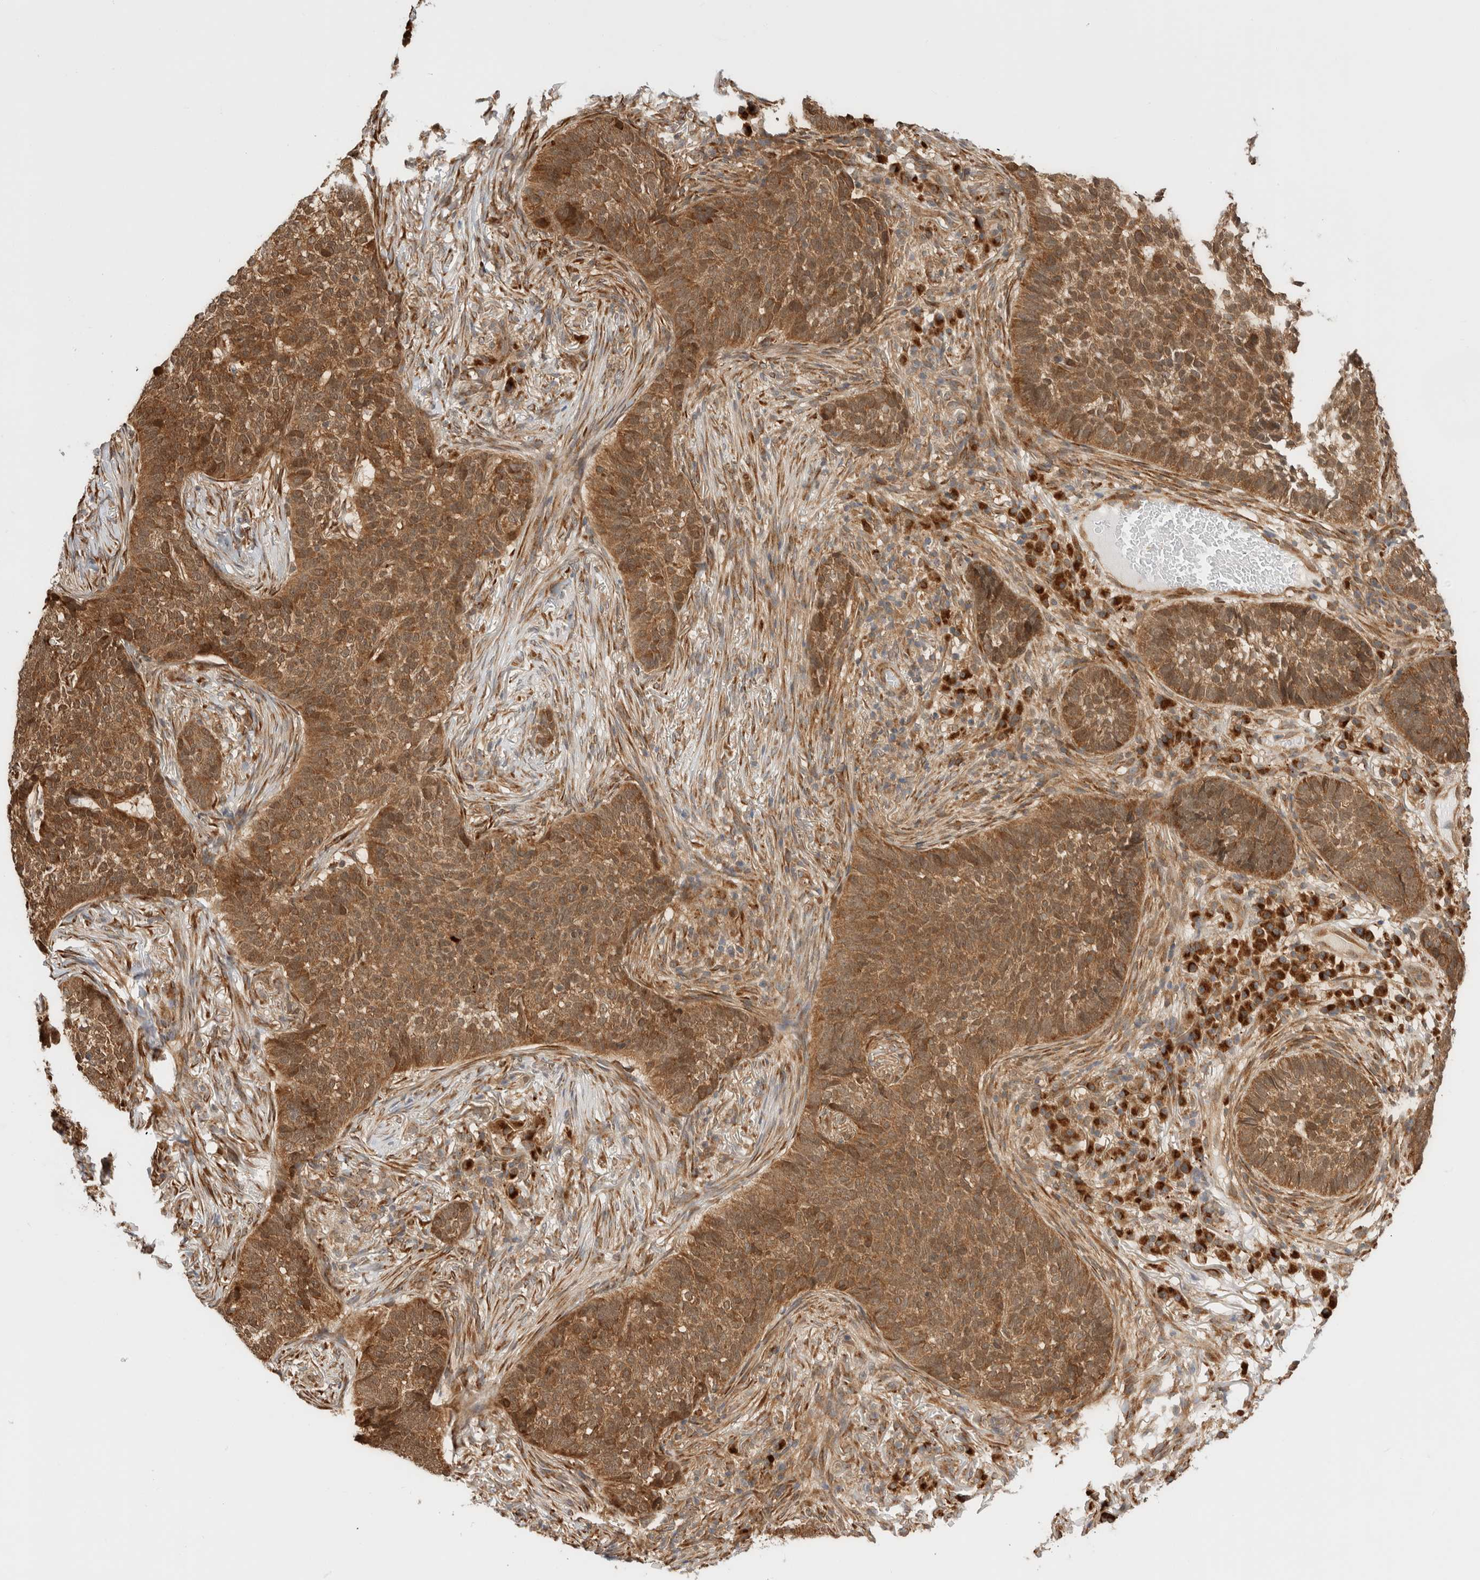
{"staining": {"intensity": "moderate", "quantity": ">75%", "location": "cytoplasmic/membranous"}, "tissue": "skin cancer", "cell_type": "Tumor cells", "image_type": "cancer", "snomed": [{"axis": "morphology", "description": "Basal cell carcinoma"}, {"axis": "topography", "description": "Skin"}], "caption": "Moderate cytoplasmic/membranous expression for a protein is identified in approximately >75% of tumor cells of skin cancer using immunohistochemistry (IHC).", "gene": "ACTL9", "patient": {"sex": "male", "age": 85}}